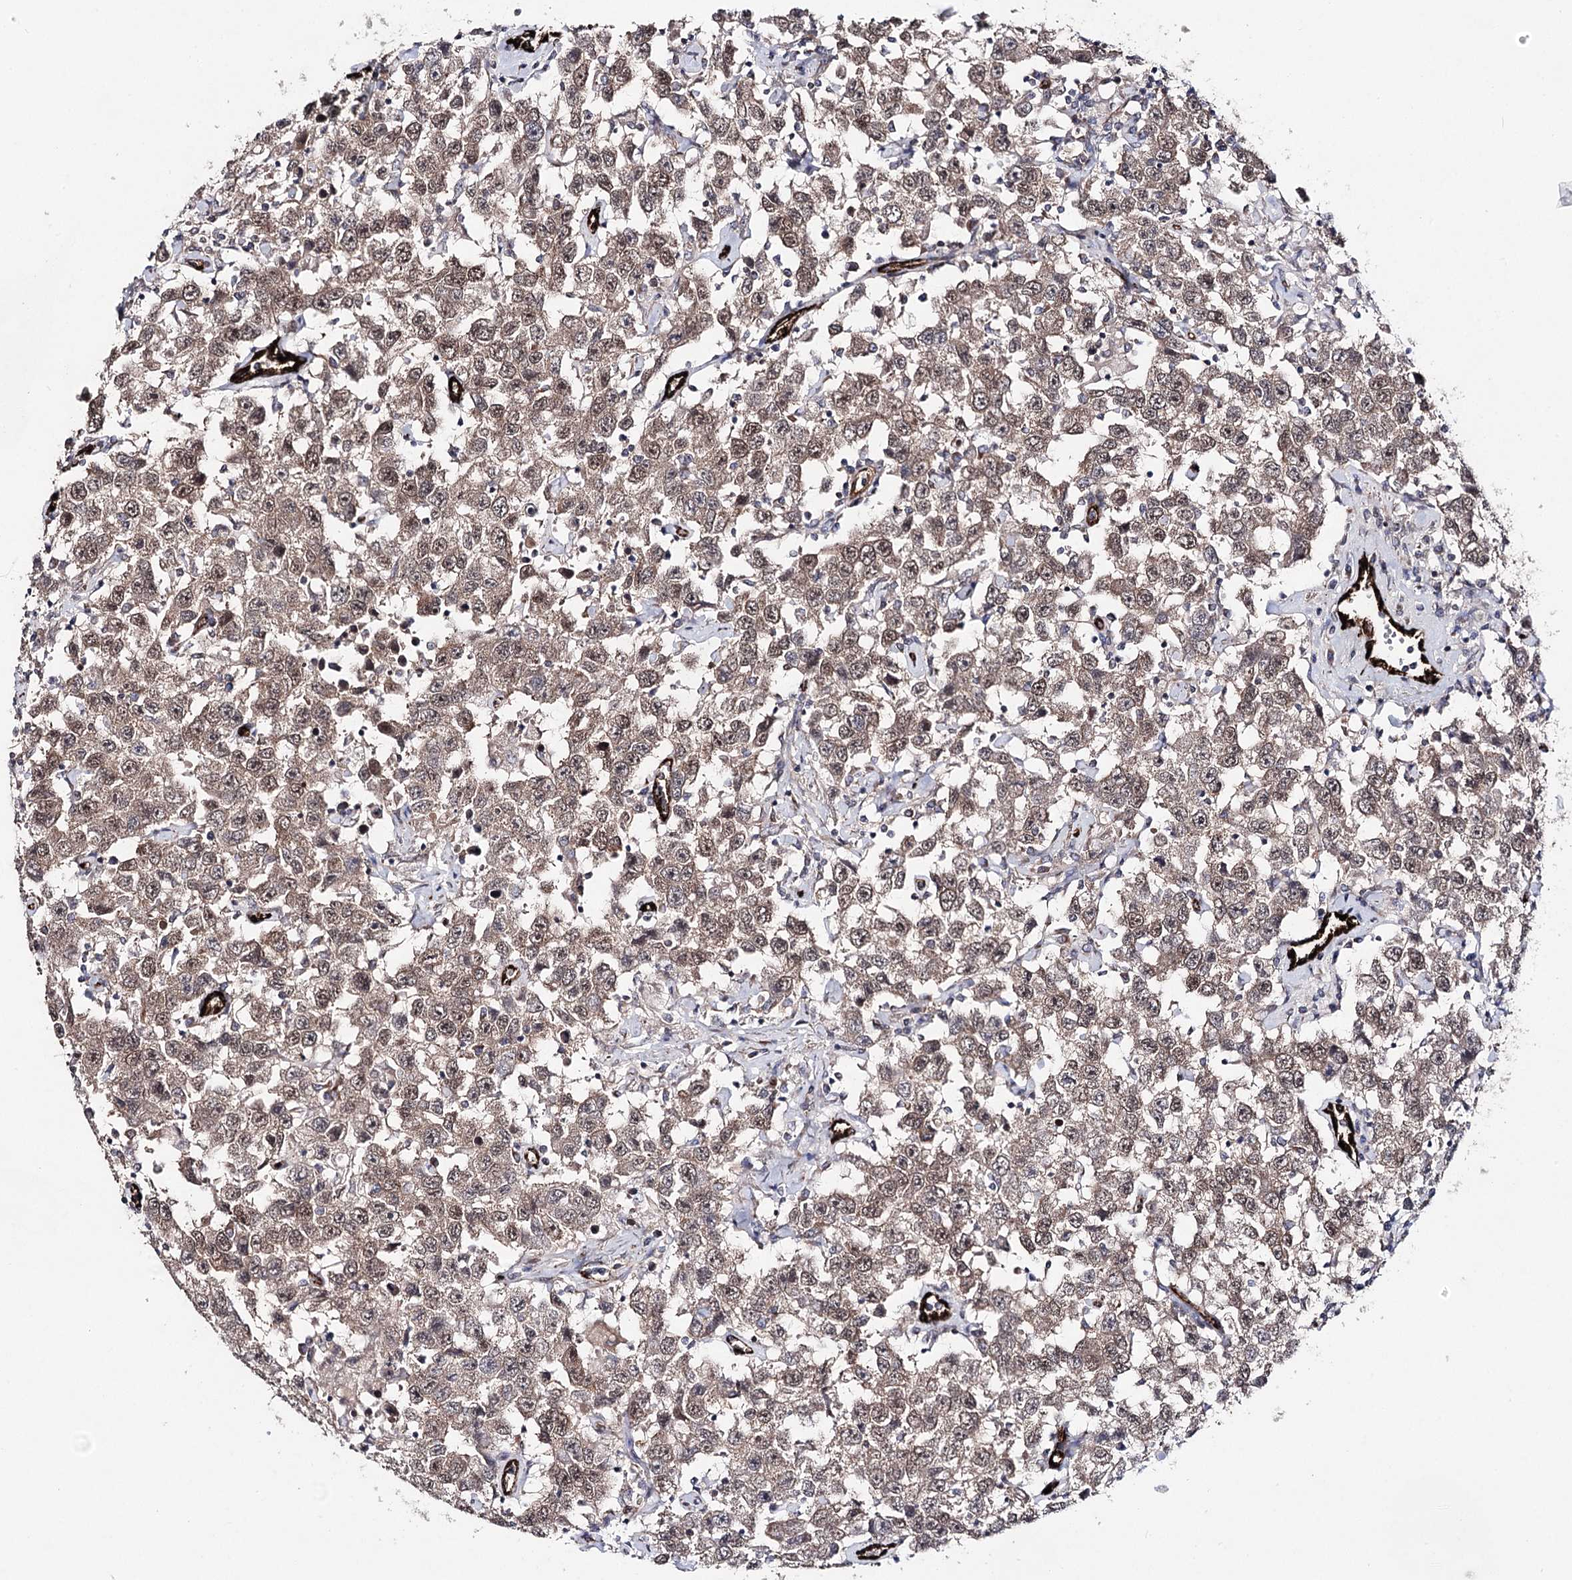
{"staining": {"intensity": "moderate", "quantity": ">75%", "location": "nuclear"}, "tissue": "testis cancer", "cell_type": "Tumor cells", "image_type": "cancer", "snomed": [{"axis": "morphology", "description": "Seminoma, NOS"}, {"axis": "topography", "description": "Testis"}], "caption": "Immunohistochemistry (IHC) photomicrograph of neoplastic tissue: testis cancer (seminoma) stained using immunohistochemistry shows medium levels of moderate protein expression localized specifically in the nuclear of tumor cells, appearing as a nuclear brown color.", "gene": "MIB1", "patient": {"sex": "male", "age": 41}}